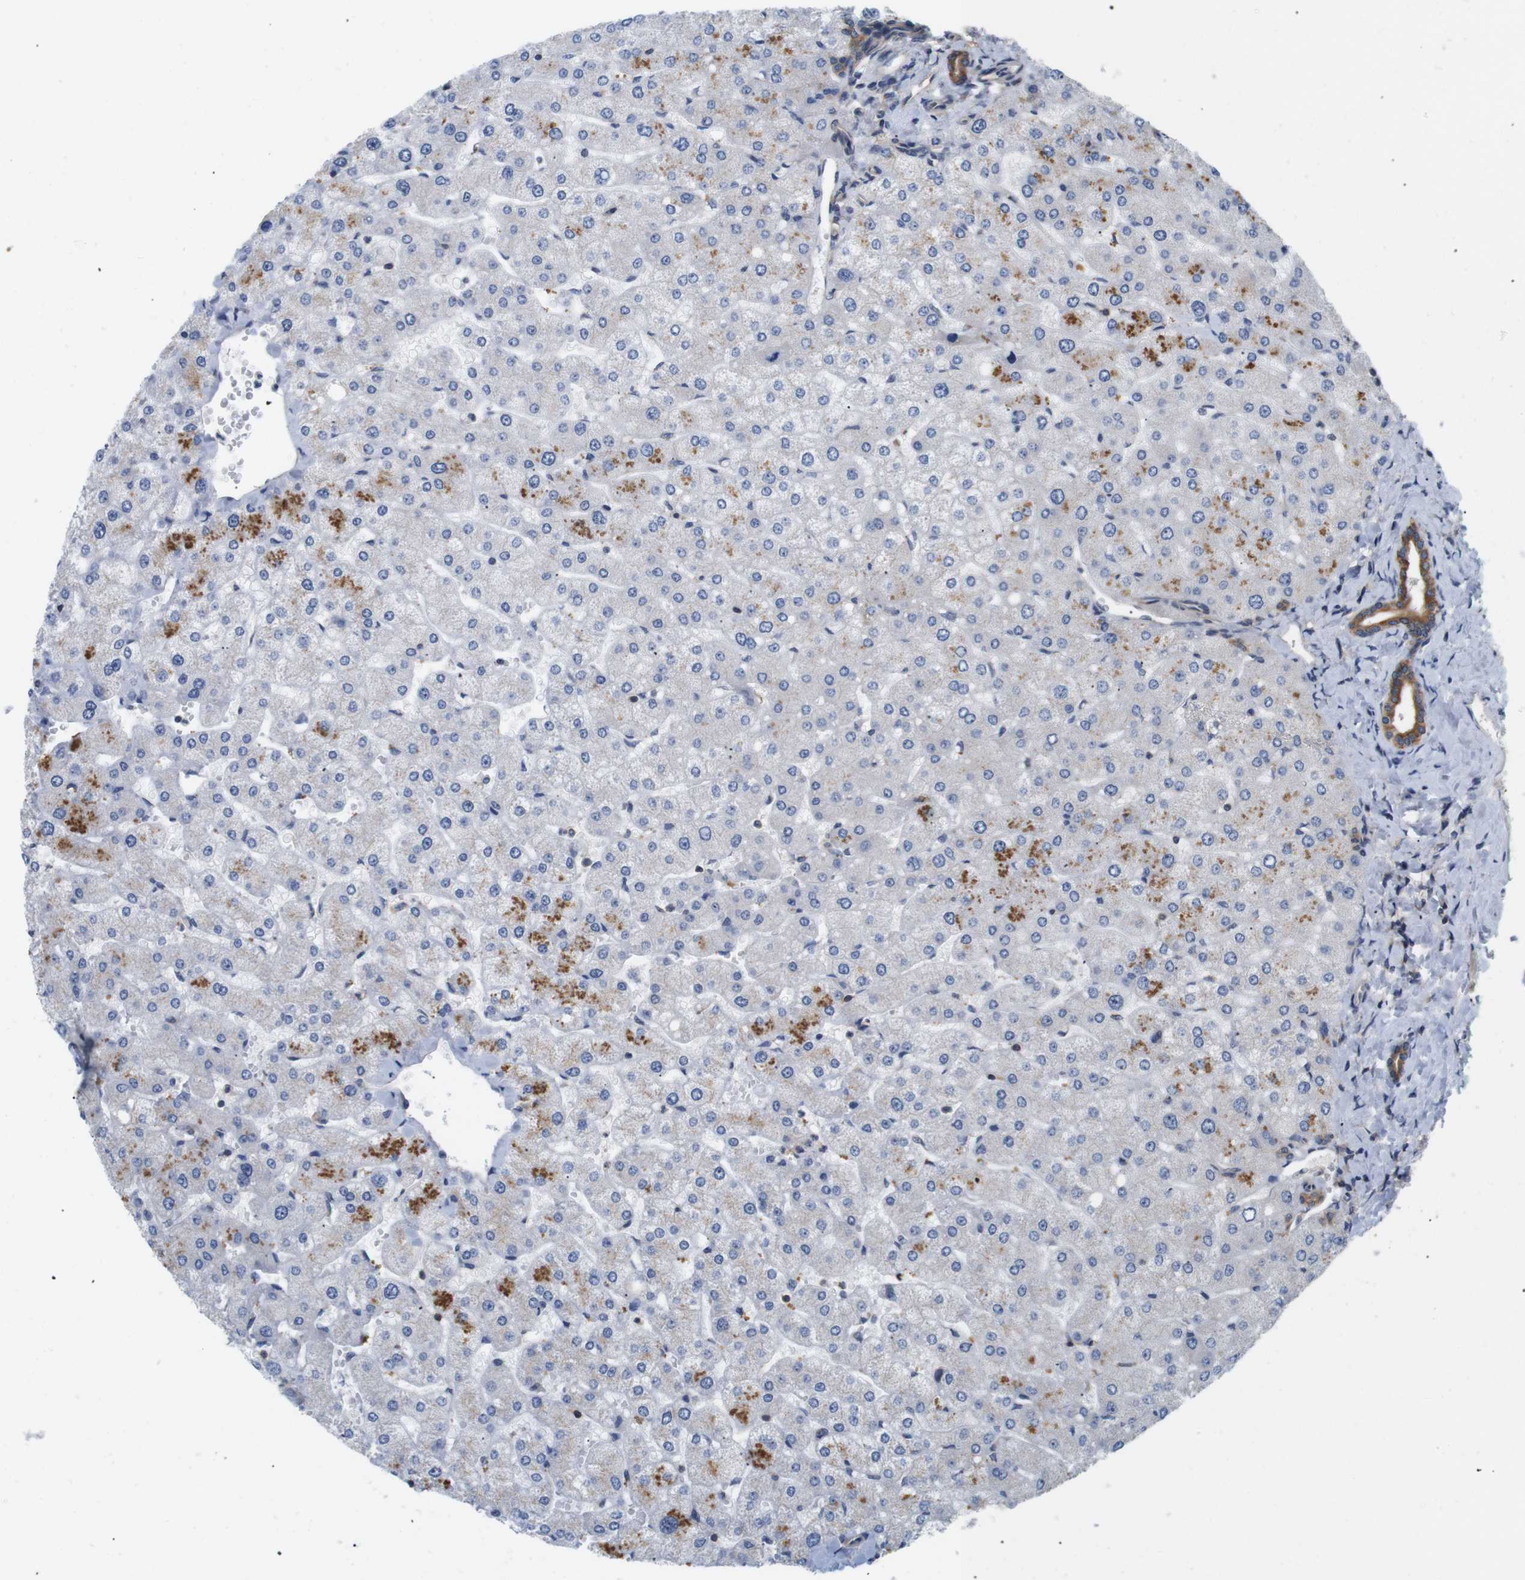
{"staining": {"intensity": "moderate", "quantity": ">75%", "location": "cytoplasmic/membranous"}, "tissue": "liver", "cell_type": "Cholangiocytes", "image_type": "normal", "snomed": [{"axis": "morphology", "description": "Normal tissue, NOS"}, {"axis": "topography", "description": "Liver"}], "caption": "DAB immunohistochemical staining of normal human liver exhibits moderate cytoplasmic/membranous protein staining in approximately >75% of cholangiocytes. (IHC, brightfield microscopy, high magnification).", "gene": "BRWD3", "patient": {"sex": "male", "age": 55}}